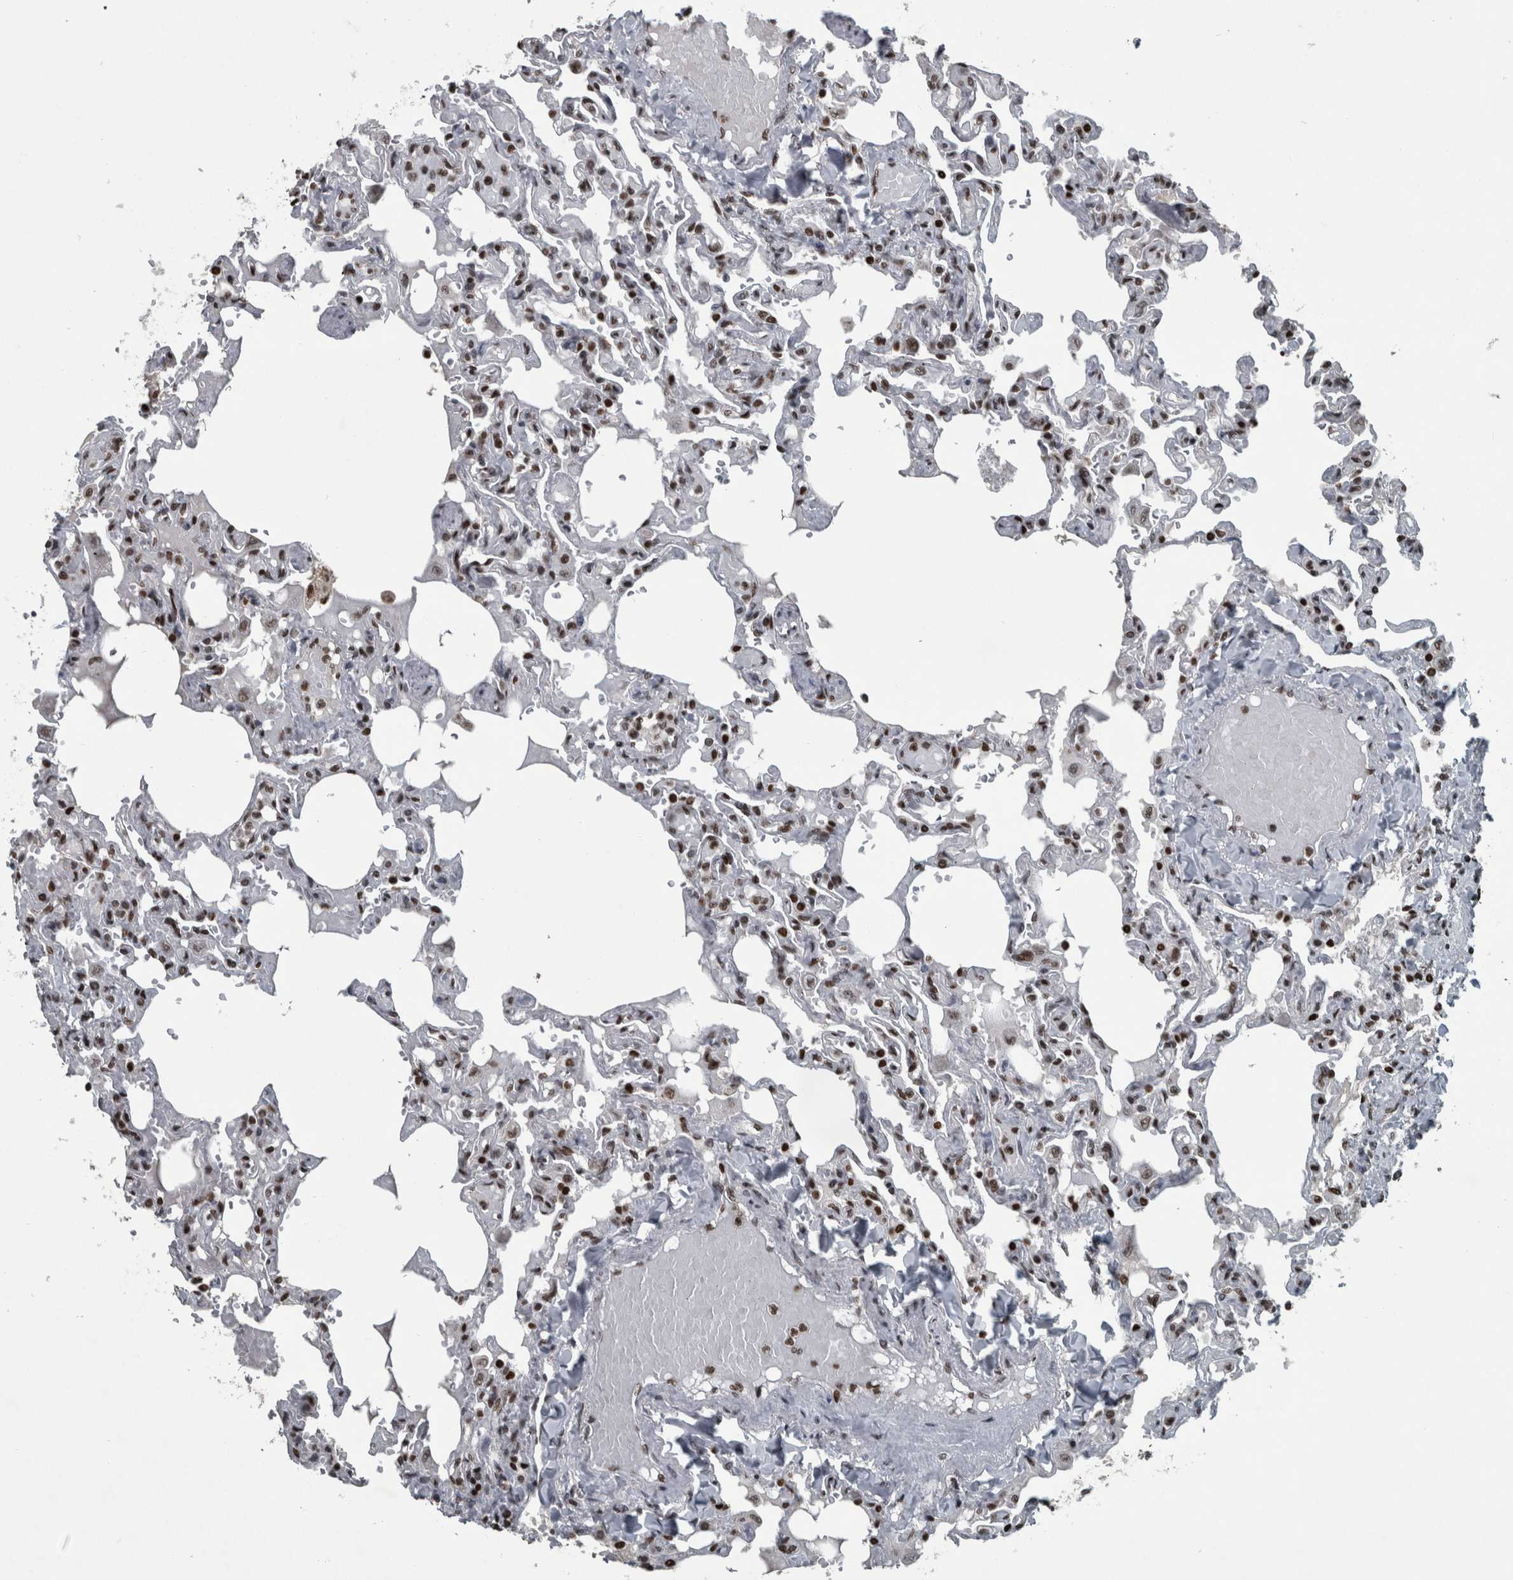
{"staining": {"intensity": "strong", "quantity": ">75%", "location": "nuclear"}, "tissue": "lung", "cell_type": "Alveolar cells", "image_type": "normal", "snomed": [{"axis": "morphology", "description": "Normal tissue, NOS"}, {"axis": "topography", "description": "Lung"}], "caption": "IHC of benign lung shows high levels of strong nuclear staining in about >75% of alveolar cells. Using DAB (3,3'-diaminobenzidine) (brown) and hematoxylin (blue) stains, captured at high magnification using brightfield microscopy.", "gene": "UNC50", "patient": {"sex": "male", "age": 21}}